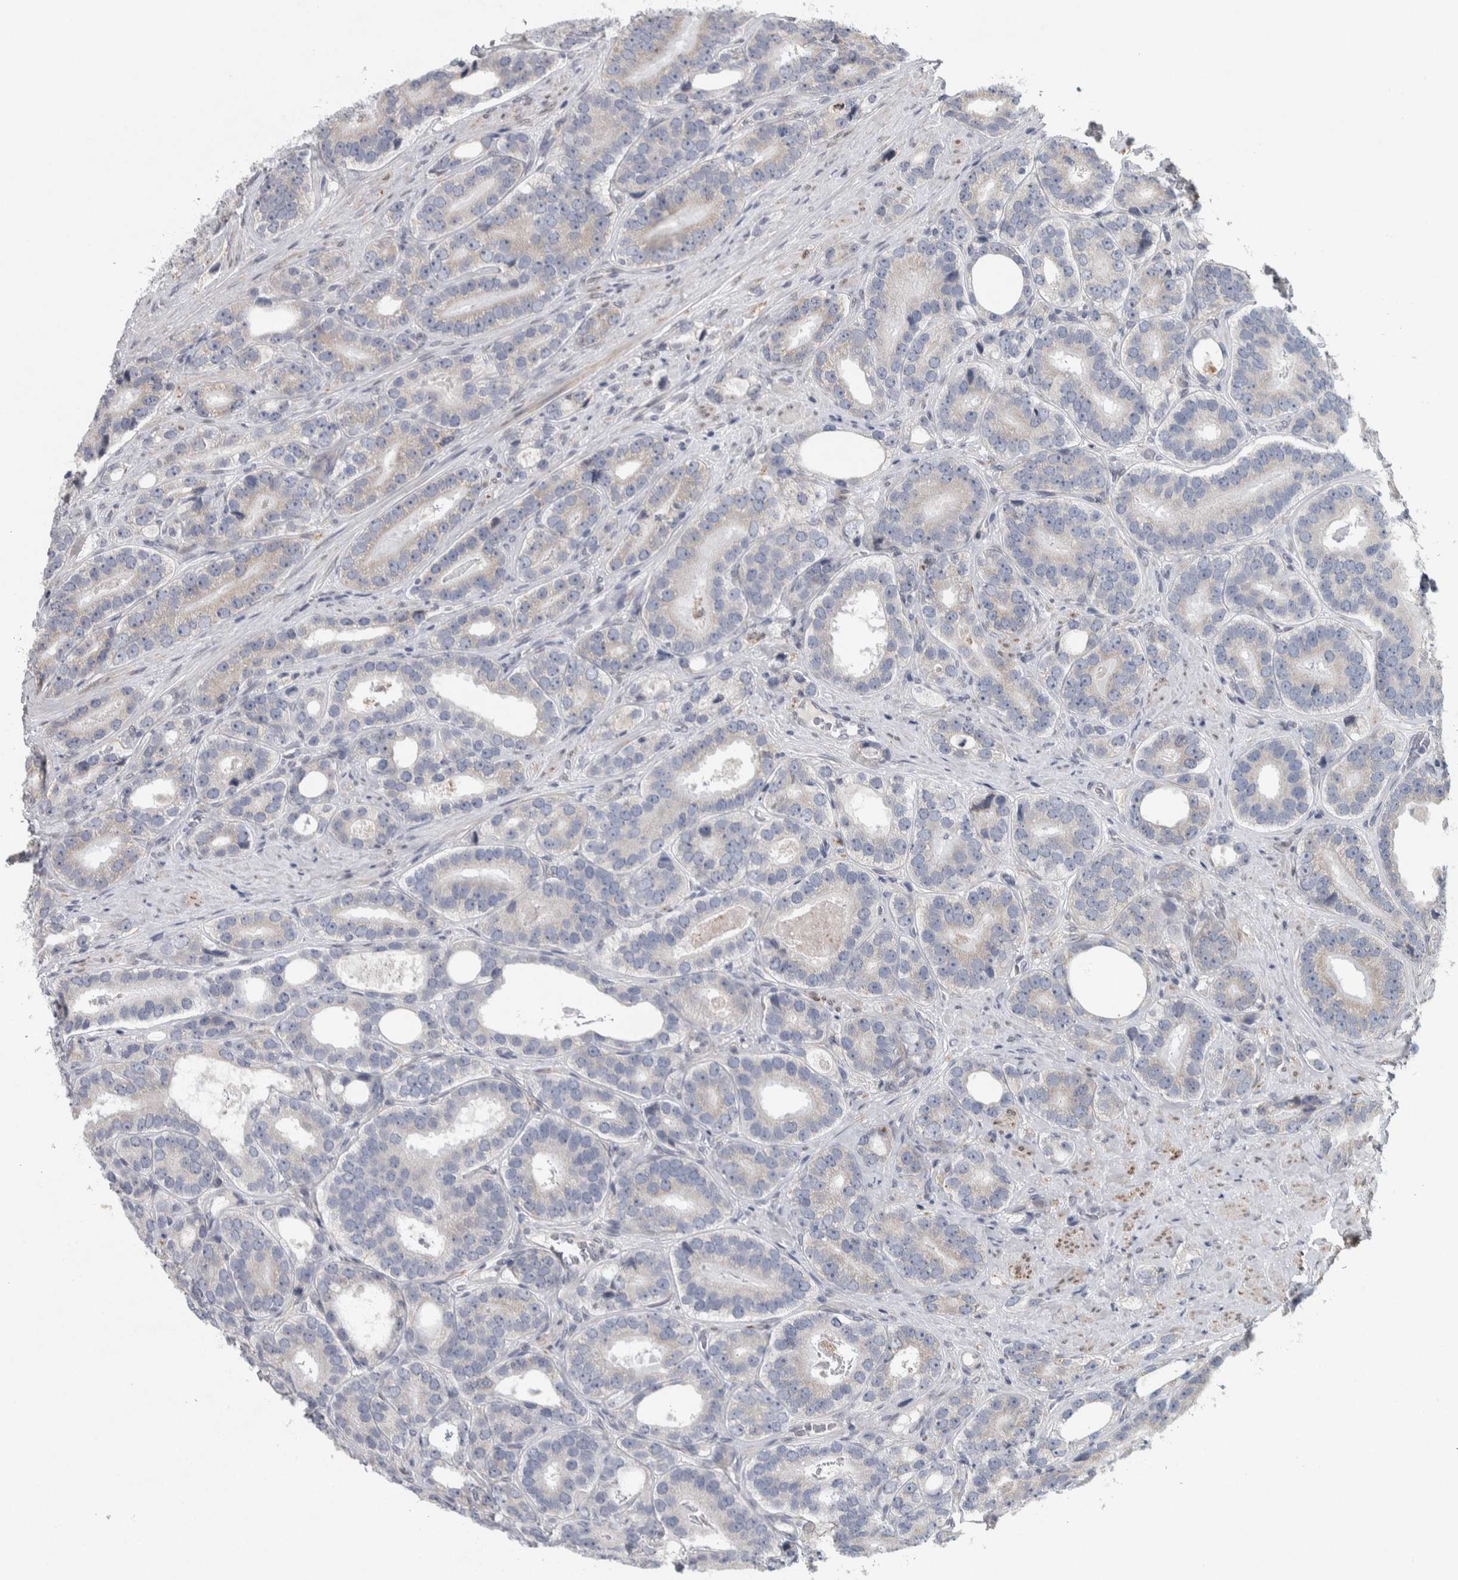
{"staining": {"intensity": "negative", "quantity": "none", "location": "none"}, "tissue": "prostate cancer", "cell_type": "Tumor cells", "image_type": "cancer", "snomed": [{"axis": "morphology", "description": "Adenocarcinoma, High grade"}, {"axis": "topography", "description": "Prostate"}], "caption": "Human adenocarcinoma (high-grade) (prostate) stained for a protein using immunohistochemistry displays no expression in tumor cells.", "gene": "SIGMAR1", "patient": {"sex": "male", "age": 56}}